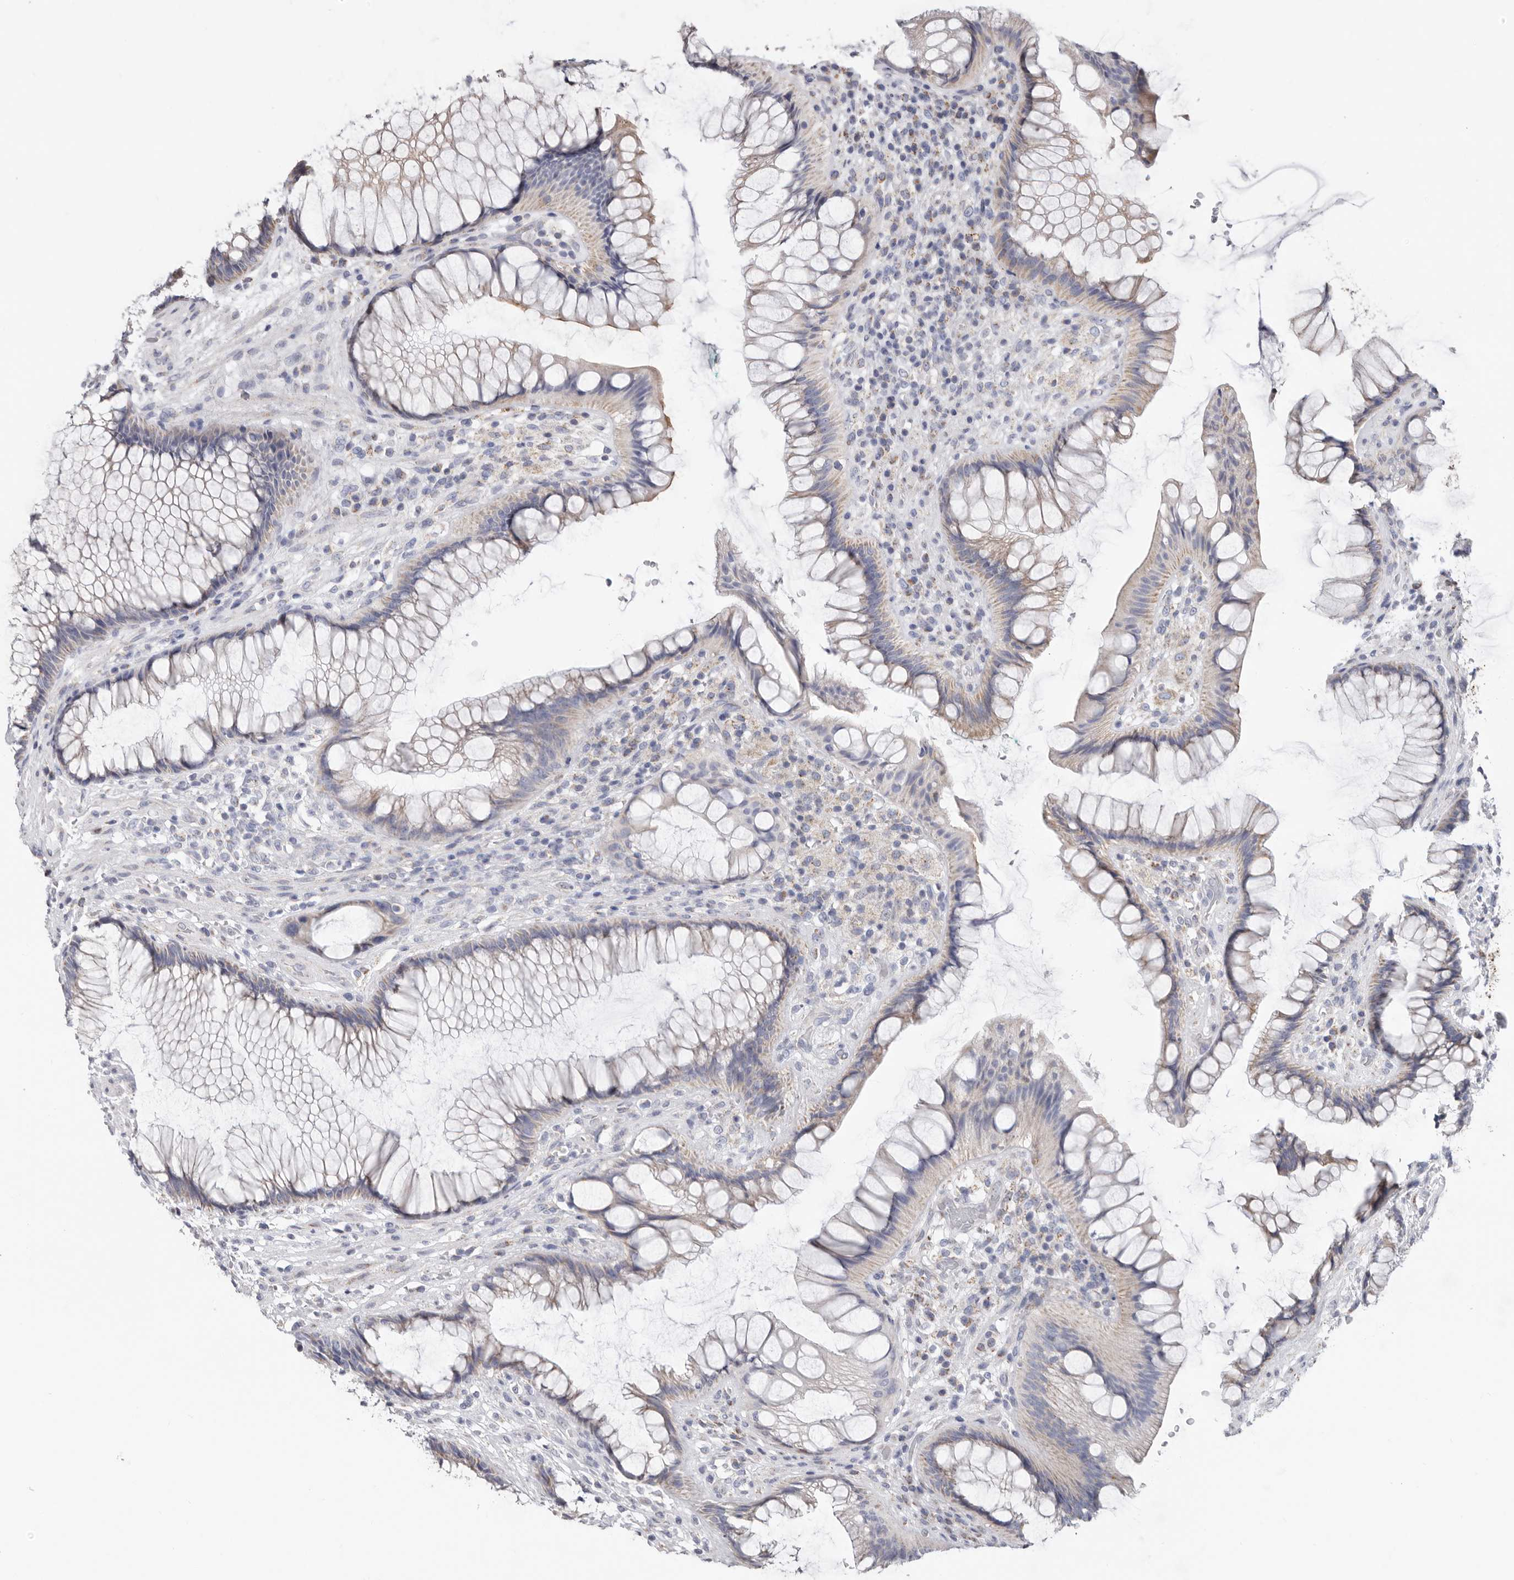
{"staining": {"intensity": "moderate", "quantity": ">75%", "location": "cytoplasmic/membranous"}, "tissue": "rectum", "cell_type": "Glandular cells", "image_type": "normal", "snomed": [{"axis": "morphology", "description": "Normal tissue, NOS"}, {"axis": "topography", "description": "Rectum"}], "caption": "Immunohistochemistry (IHC) of benign human rectum displays medium levels of moderate cytoplasmic/membranous expression in approximately >75% of glandular cells.", "gene": "RSPO2", "patient": {"sex": "male", "age": 51}}